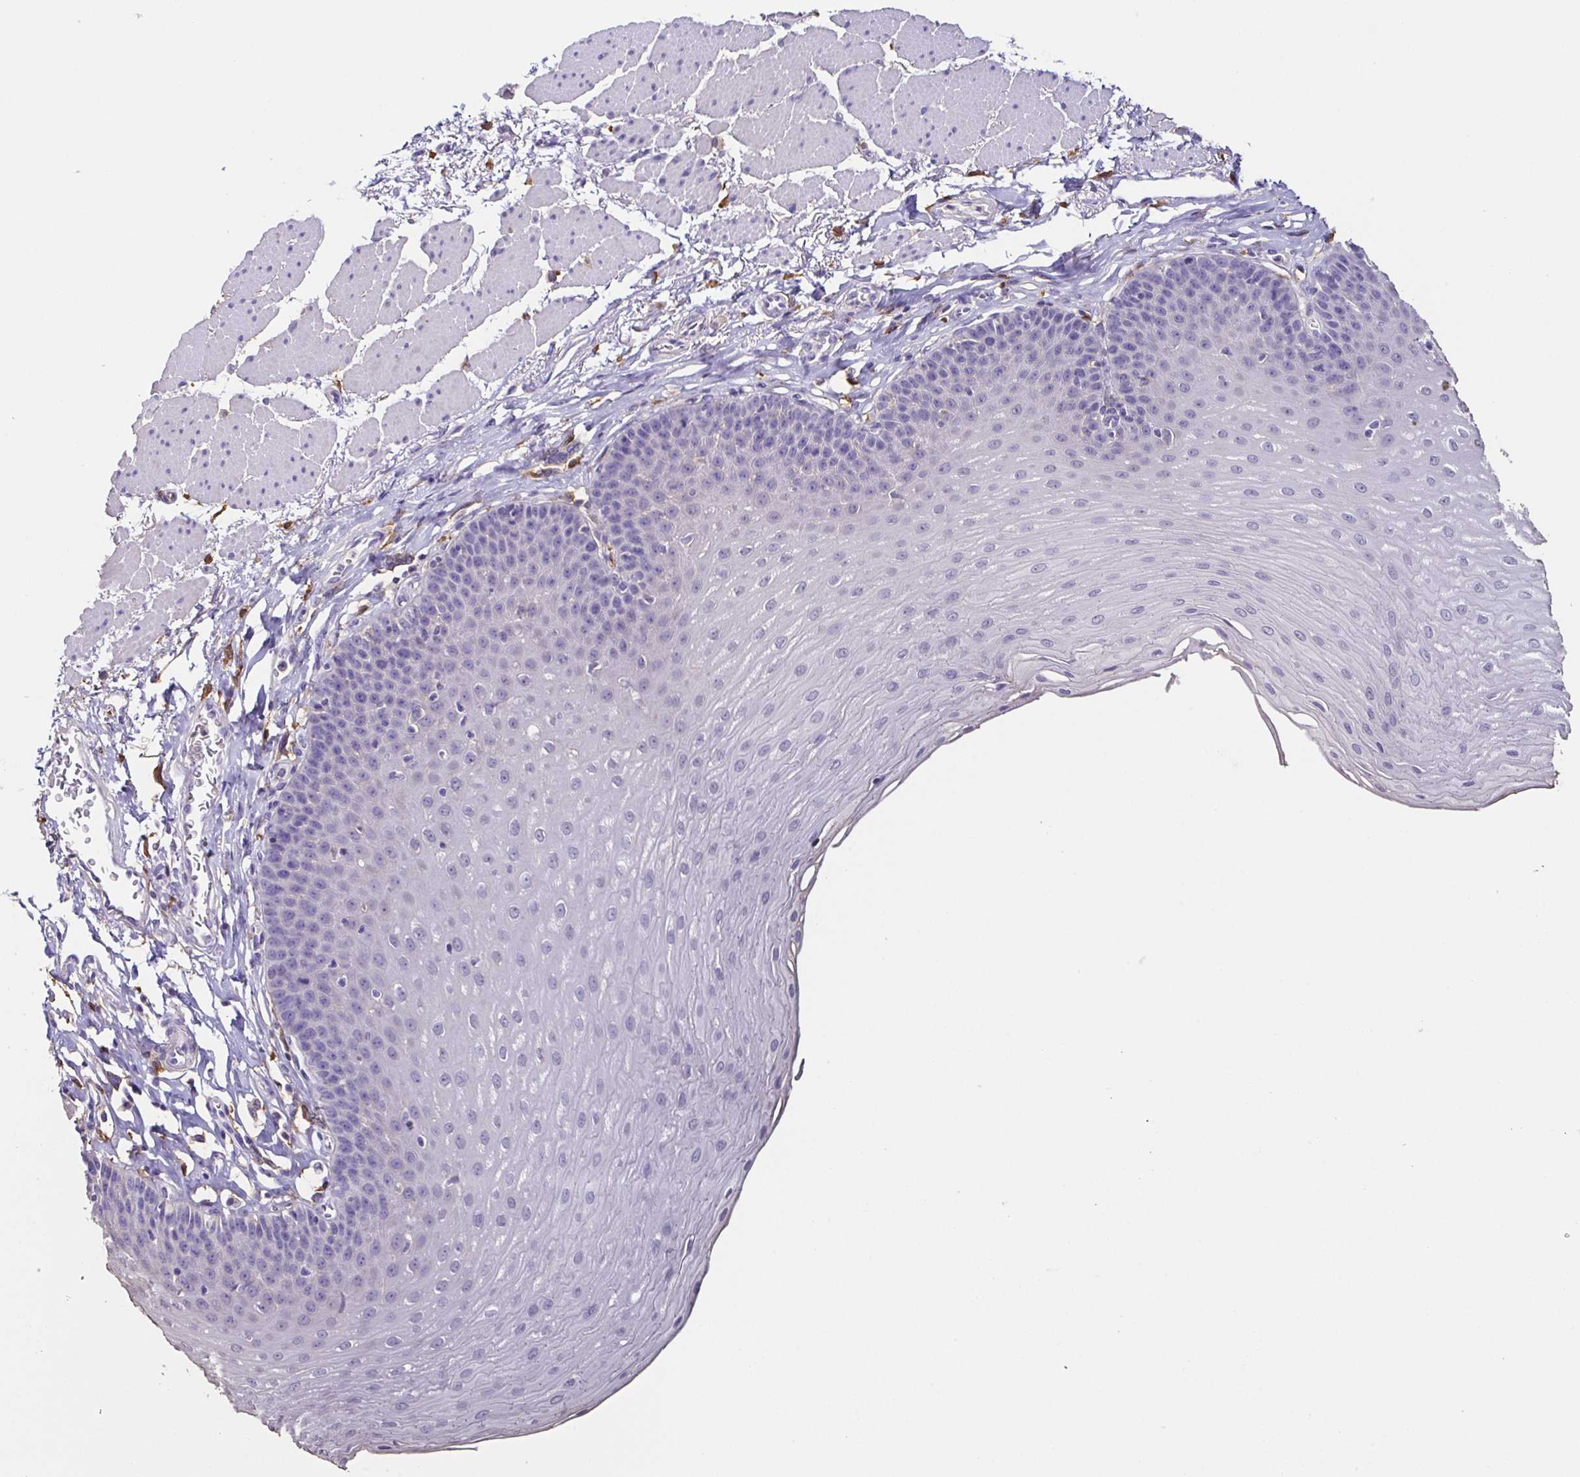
{"staining": {"intensity": "negative", "quantity": "none", "location": "none"}, "tissue": "esophagus", "cell_type": "Squamous epithelial cells", "image_type": "normal", "snomed": [{"axis": "morphology", "description": "Normal tissue, NOS"}, {"axis": "topography", "description": "Esophagus"}], "caption": "This is an IHC micrograph of unremarkable human esophagus. There is no positivity in squamous epithelial cells.", "gene": "ANXA10", "patient": {"sex": "female", "age": 81}}